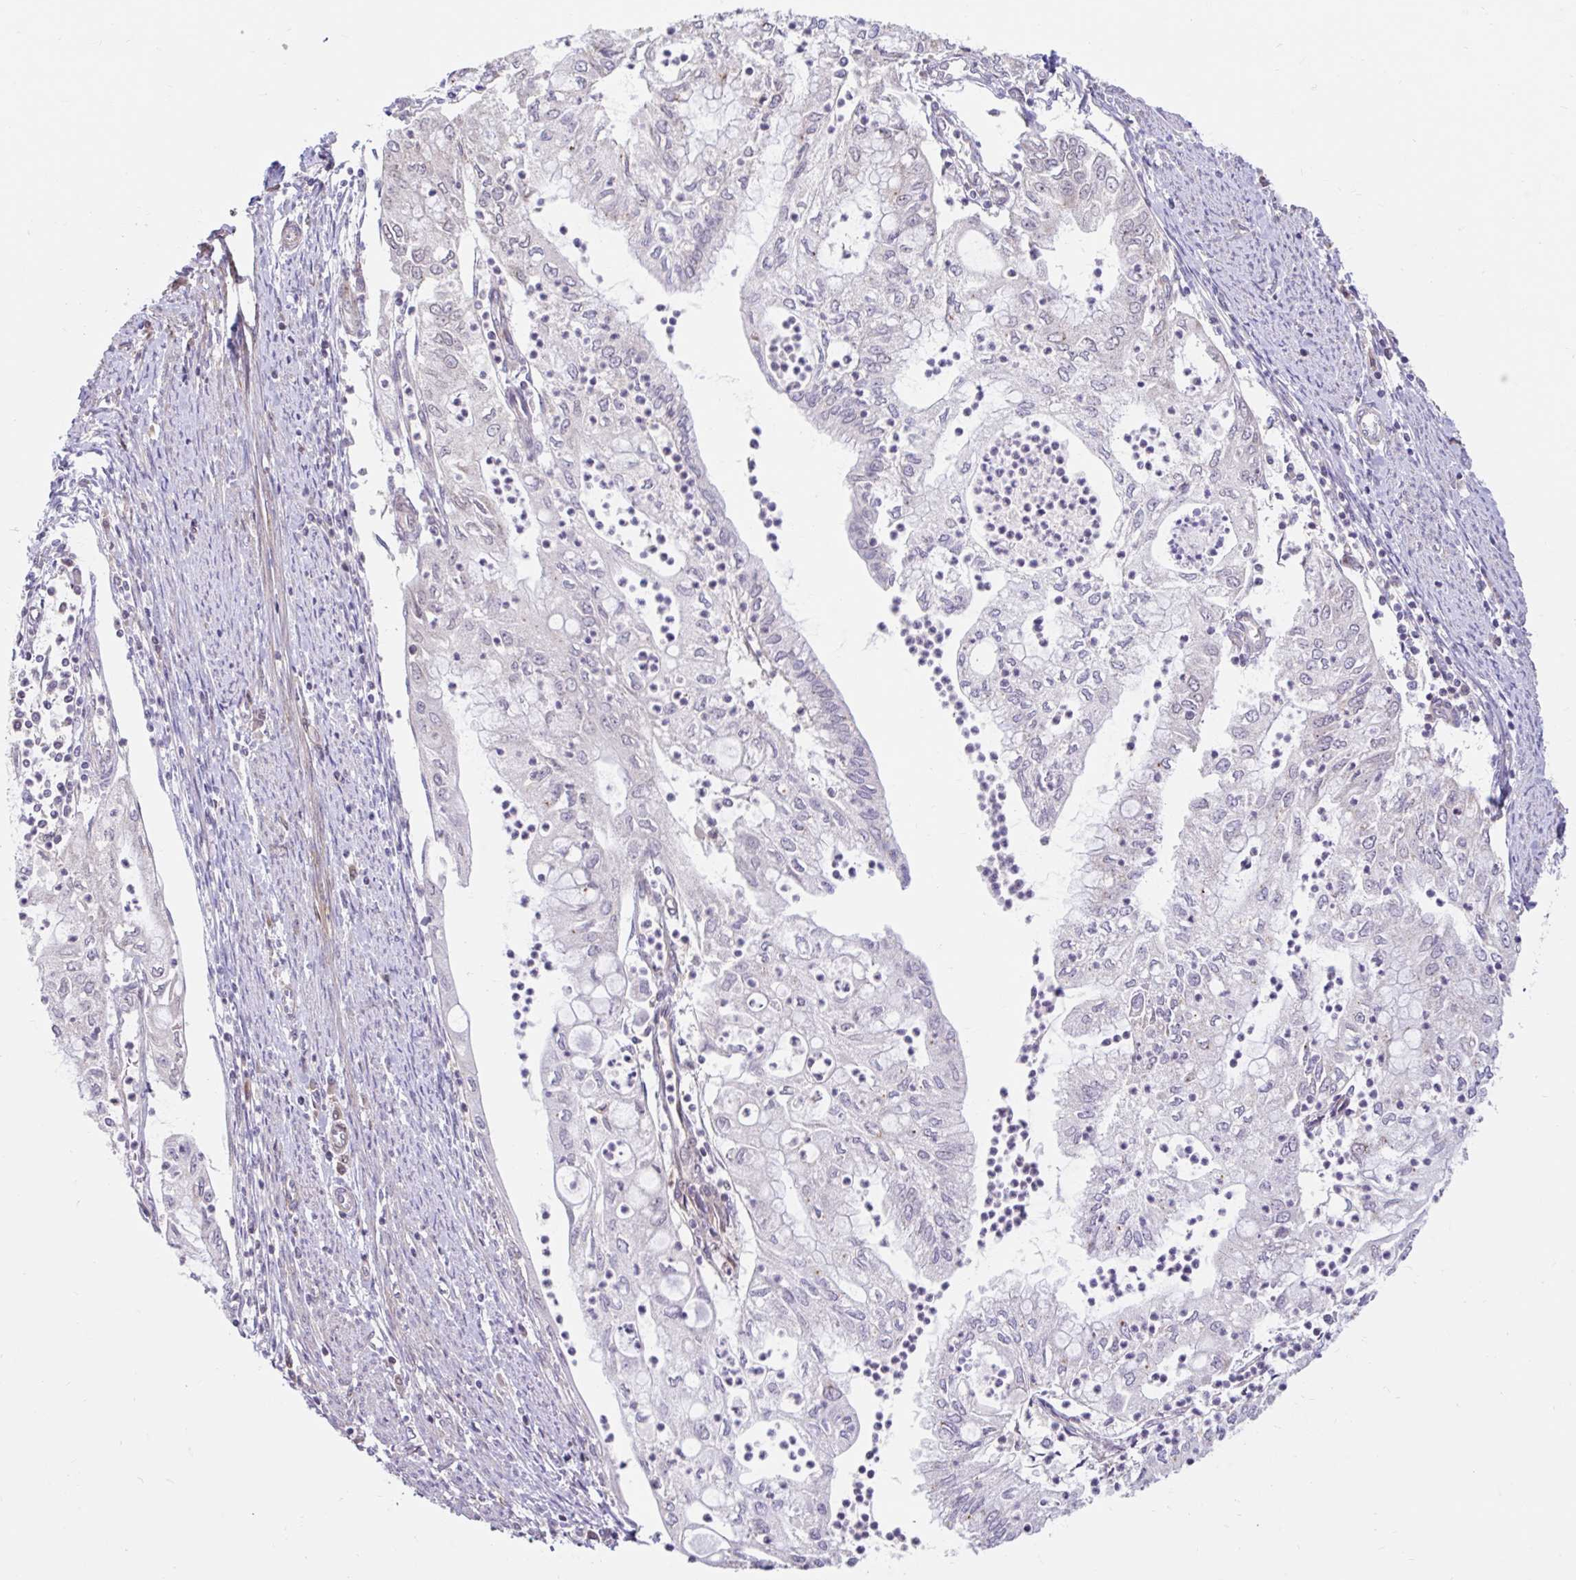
{"staining": {"intensity": "negative", "quantity": "none", "location": "none"}, "tissue": "endometrial cancer", "cell_type": "Tumor cells", "image_type": "cancer", "snomed": [{"axis": "morphology", "description": "Adenocarcinoma, NOS"}, {"axis": "topography", "description": "Endometrium"}], "caption": "High power microscopy micrograph of an immunohistochemistry image of endometrial cancer (adenocarcinoma), revealing no significant positivity in tumor cells. The staining is performed using DAB (3,3'-diaminobenzidine) brown chromogen with nuclei counter-stained in using hematoxylin.", "gene": "NT5C1B", "patient": {"sex": "female", "age": 75}}